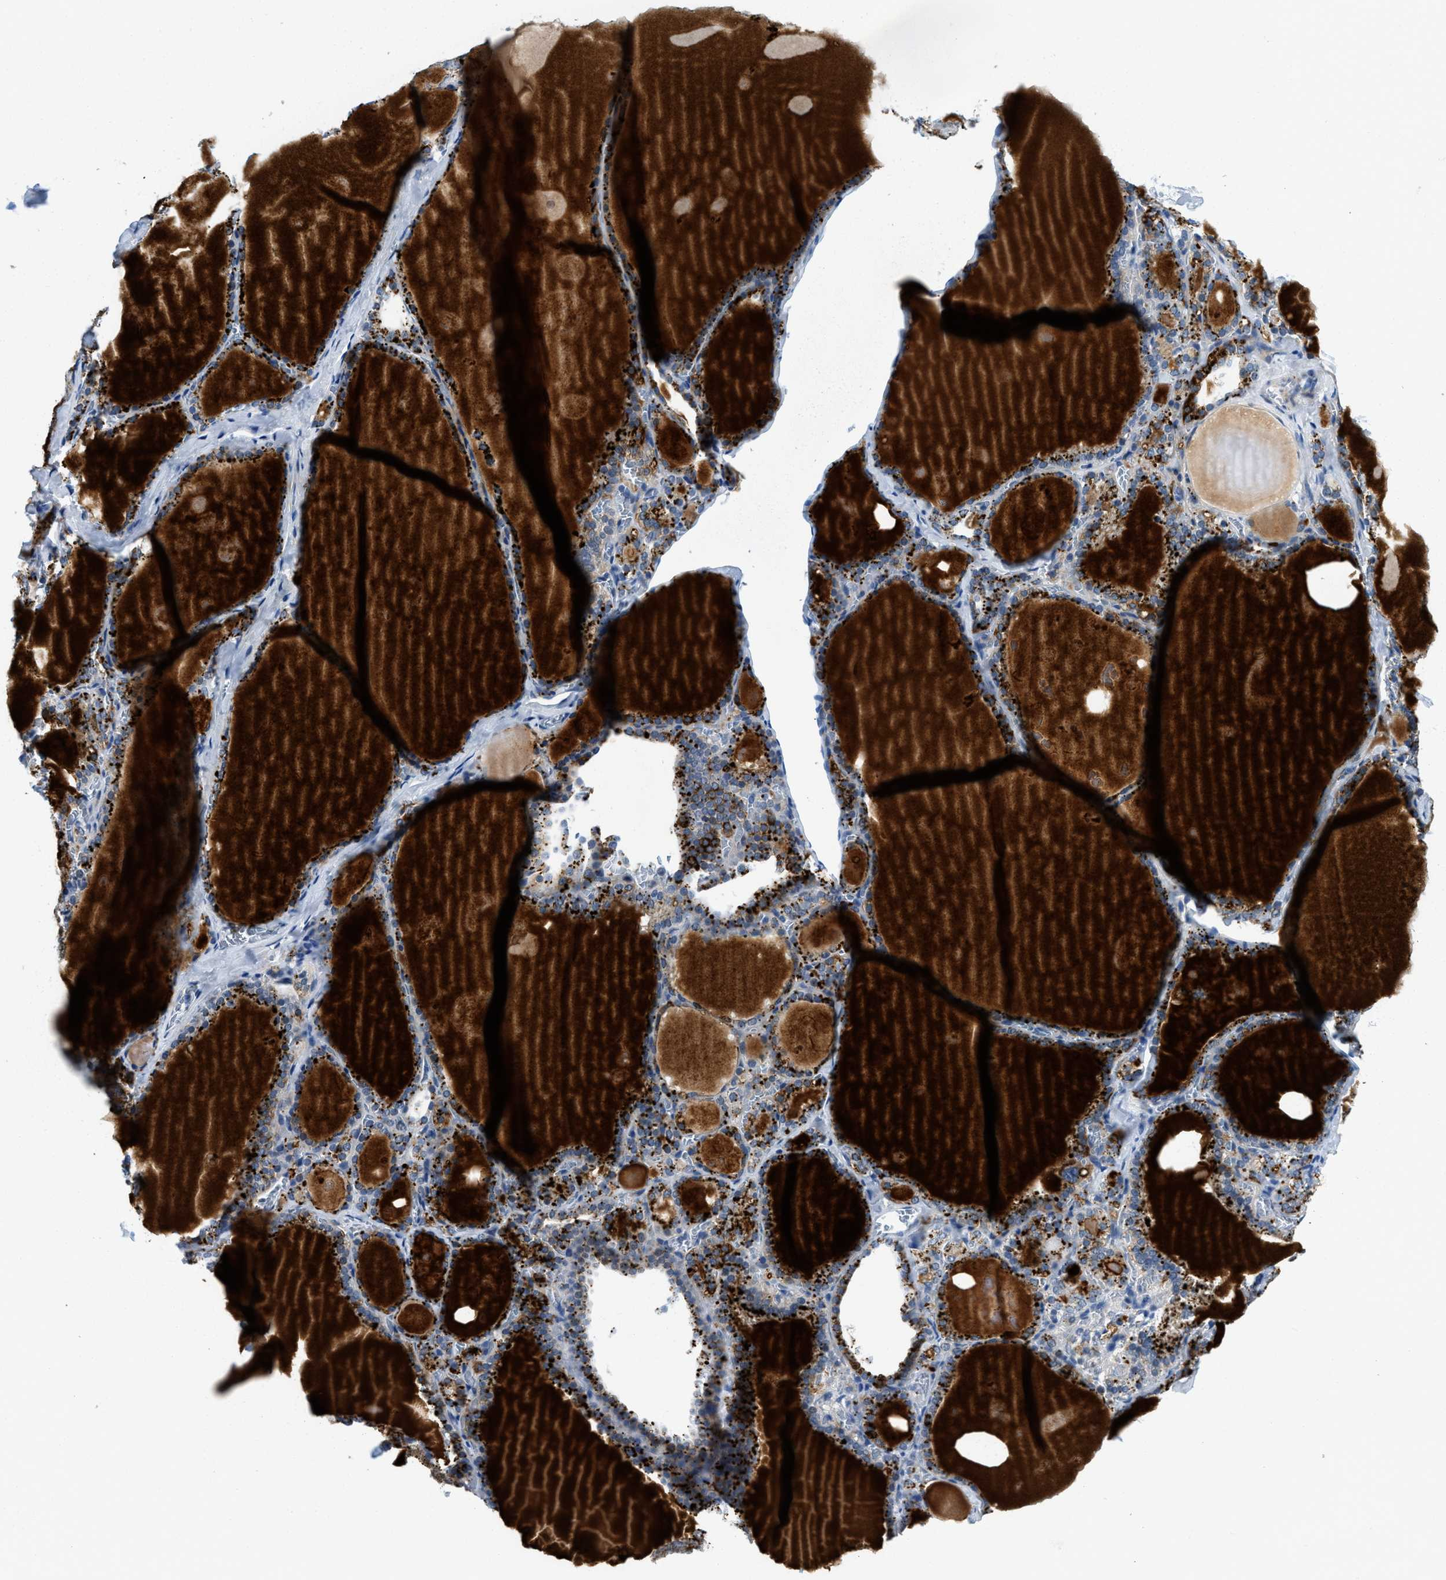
{"staining": {"intensity": "strong", "quantity": "25%-75%", "location": "cytoplasmic/membranous"}, "tissue": "thyroid gland", "cell_type": "Glandular cells", "image_type": "normal", "snomed": [{"axis": "morphology", "description": "Normal tissue, NOS"}, {"axis": "topography", "description": "Thyroid gland"}], "caption": "A high amount of strong cytoplasmic/membranous staining is appreciated in approximately 25%-75% of glandular cells in unremarkable thyroid gland. Nuclei are stained in blue.", "gene": "TSPAN3", "patient": {"sex": "male", "age": 56}}